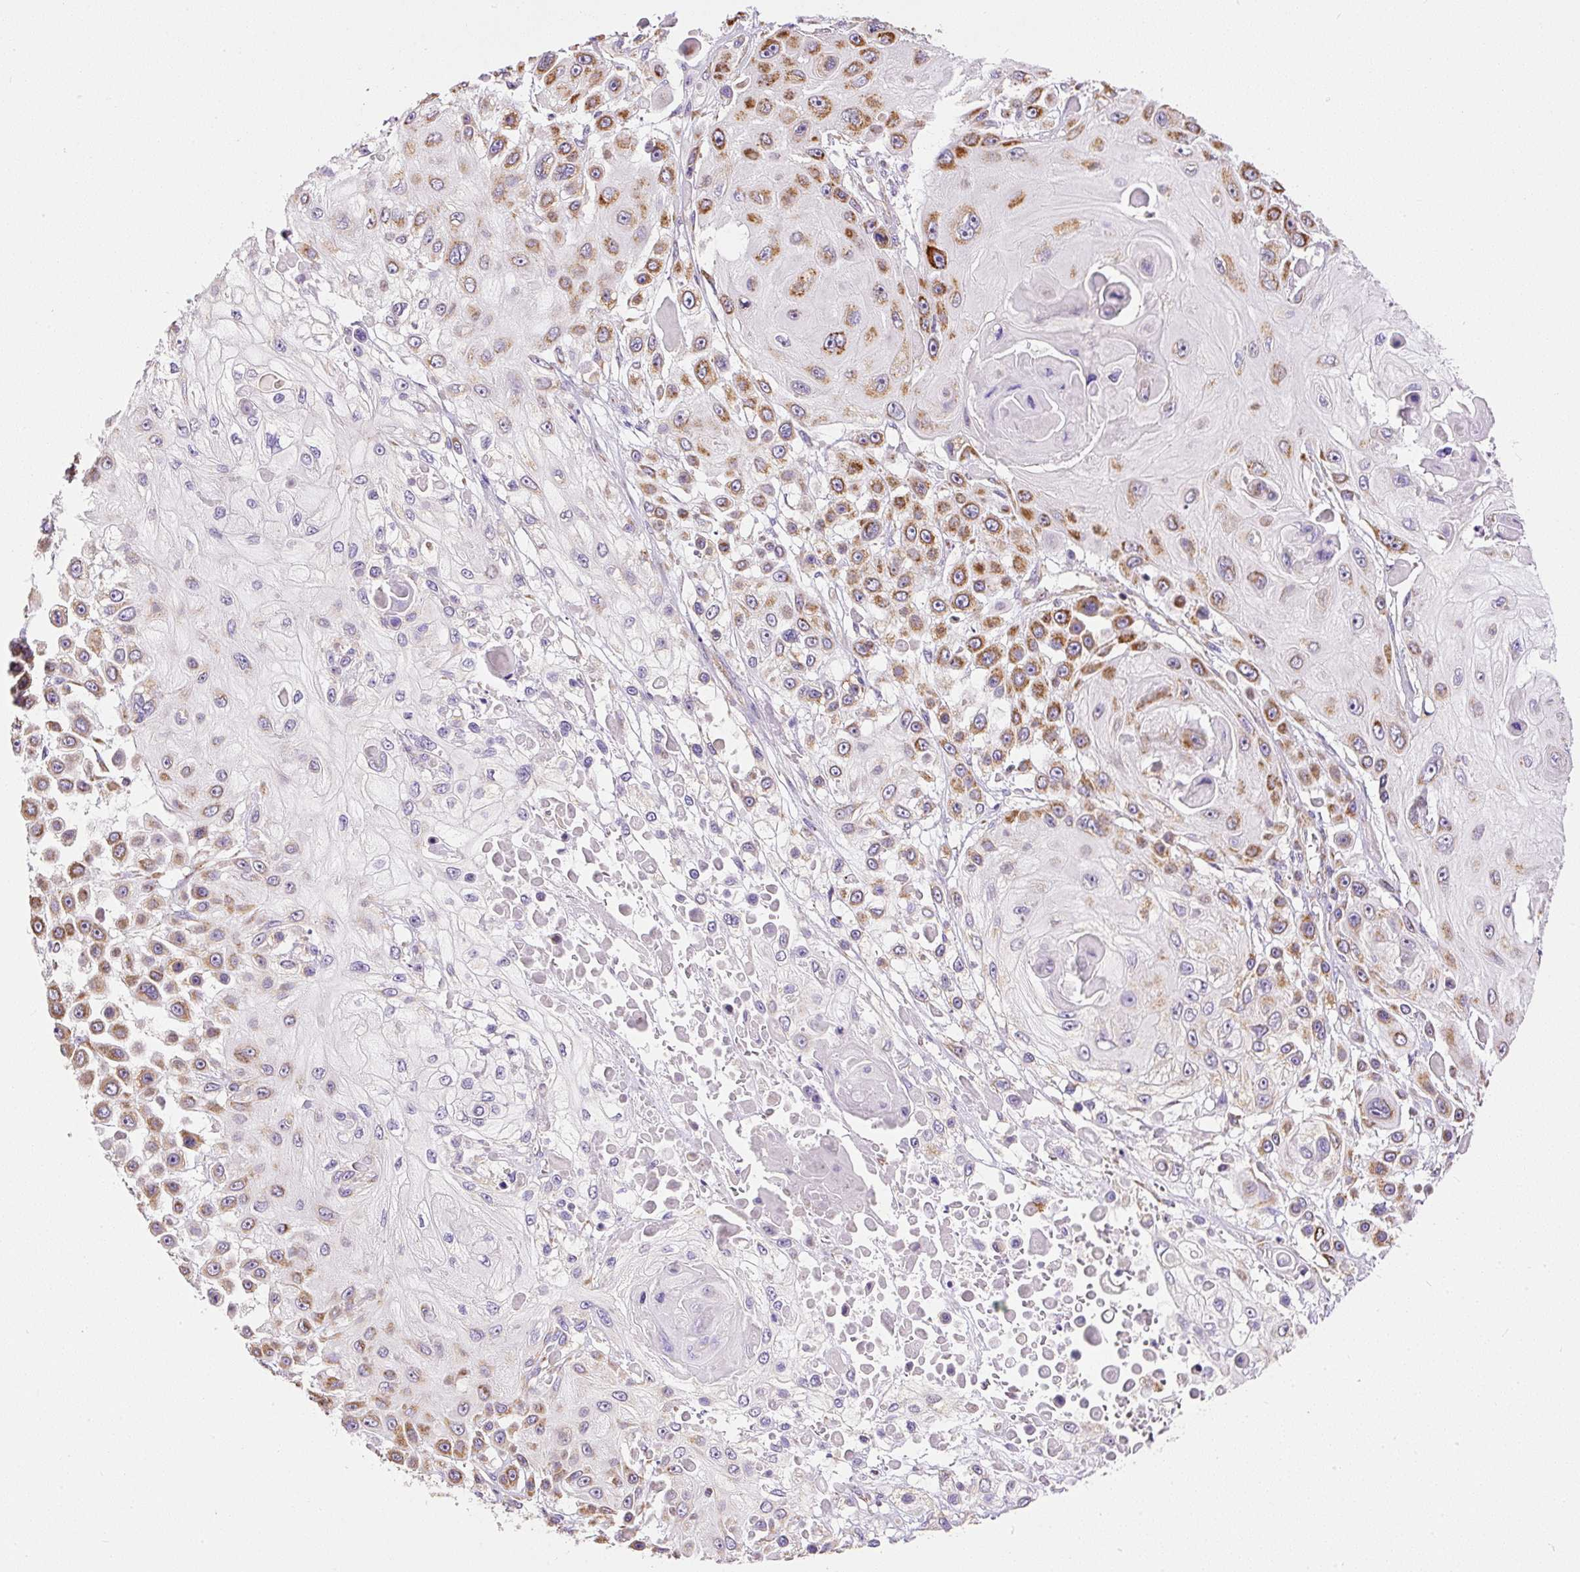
{"staining": {"intensity": "strong", "quantity": ">75%", "location": "cytoplasmic/membranous"}, "tissue": "skin cancer", "cell_type": "Tumor cells", "image_type": "cancer", "snomed": [{"axis": "morphology", "description": "Squamous cell carcinoma, NOS"}, {"axis": "topography", "description": "Skin"}], "caption": "Protein expression analysis of human squamous cell carcinoma (skin) reveals strong cytoplasmic/membranous staining in approximately >75% of tumor cells.", "gene": "NDUFAF2", "patient": {"sex": "male", "age": 67}}